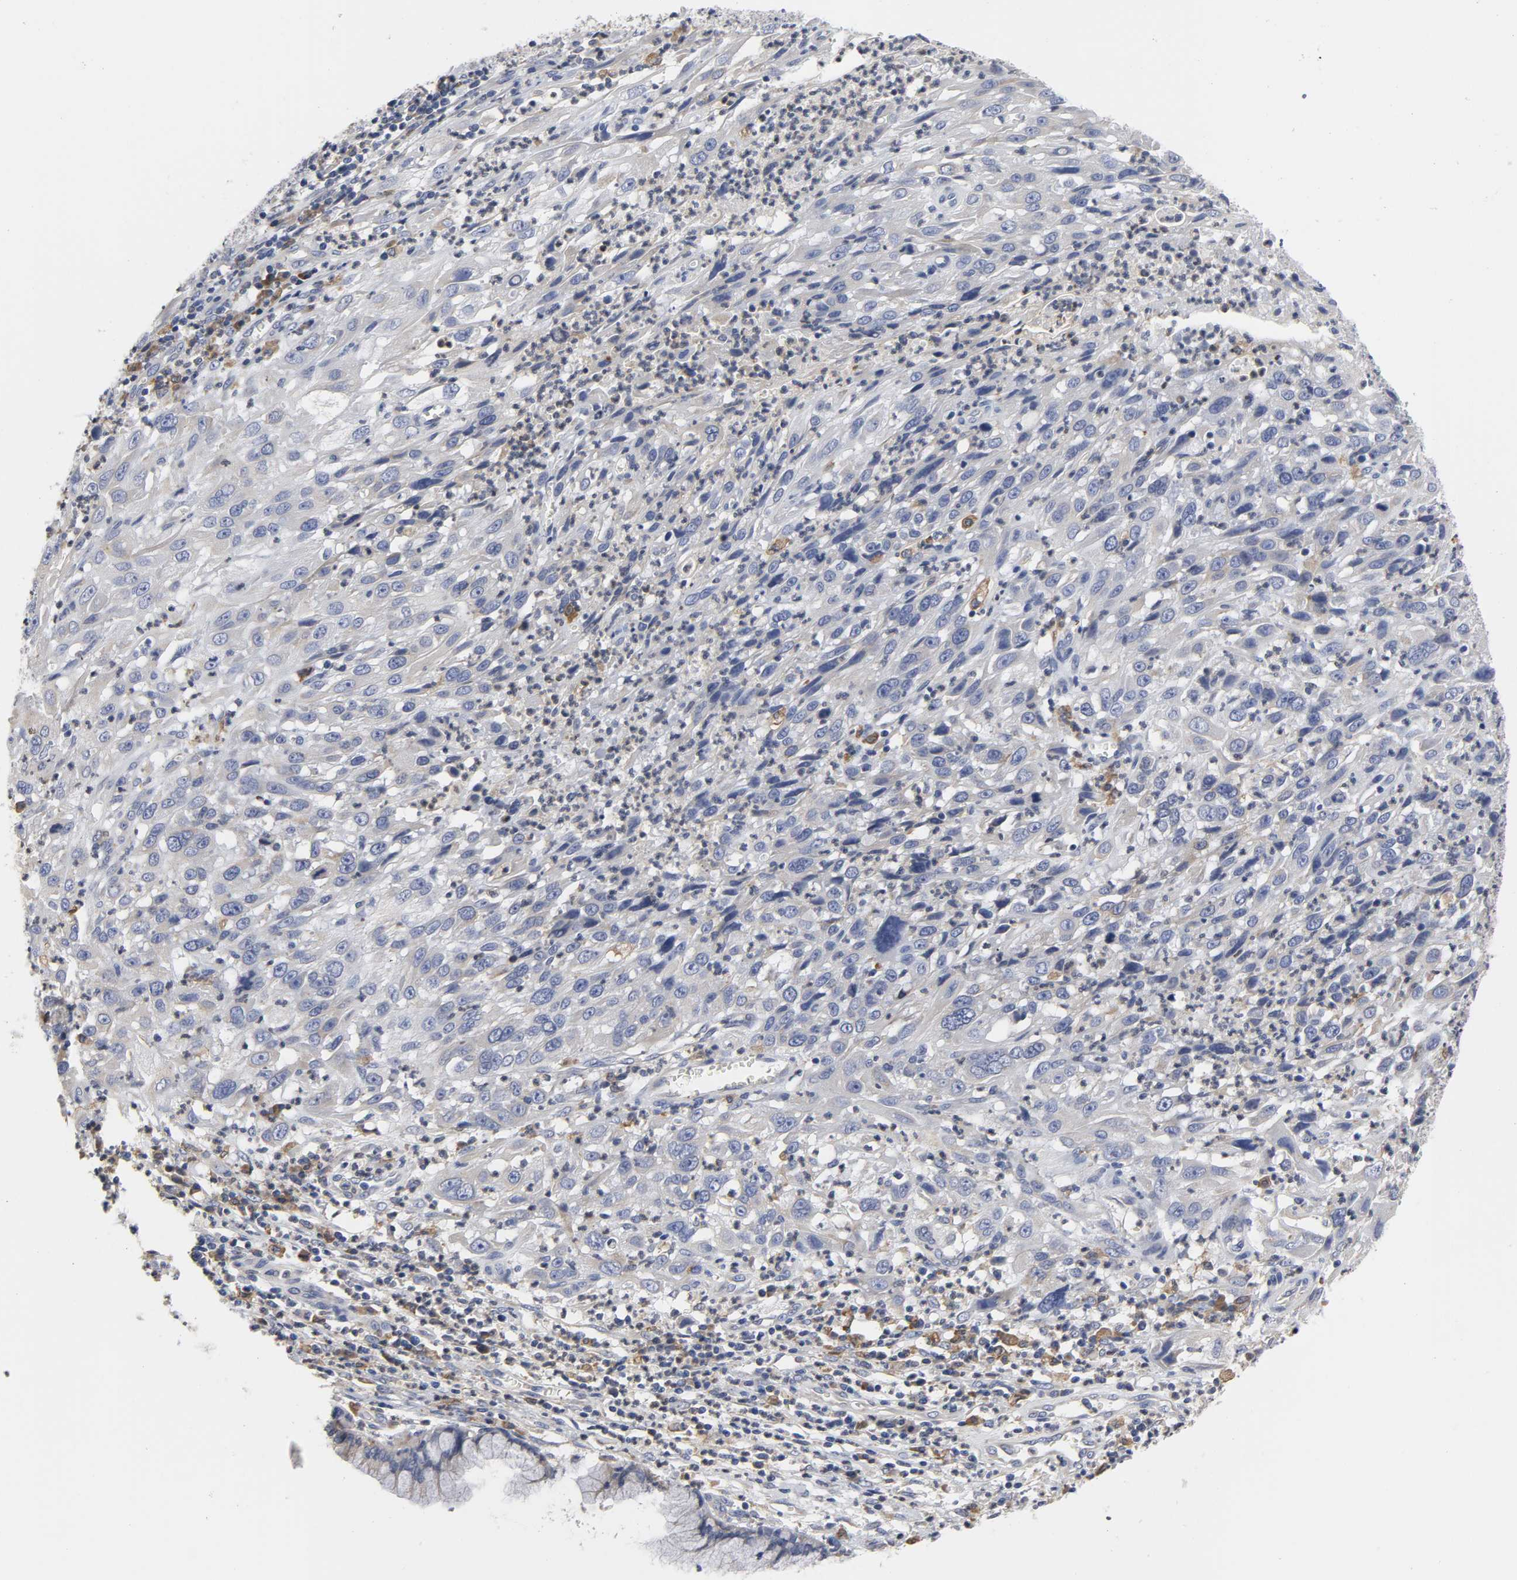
{"staining": {"intensity": "negative", "quantity": "none", "location": "none"}, "tissue": "cervical cancer", "cell_type": "Tumor cells", "image_type": "cancer", "snomed": [{"axis": "morphology", "description": "Squamous cell carcinoma, NOS"}, {"axis": "topography", "description": "Cervix"}], "caption": "There is no significant positivity in tumor cells of cervical squamous cell carcinoma.", "gene": "HCK", "patient": {"sex": "female", "age": 32}}